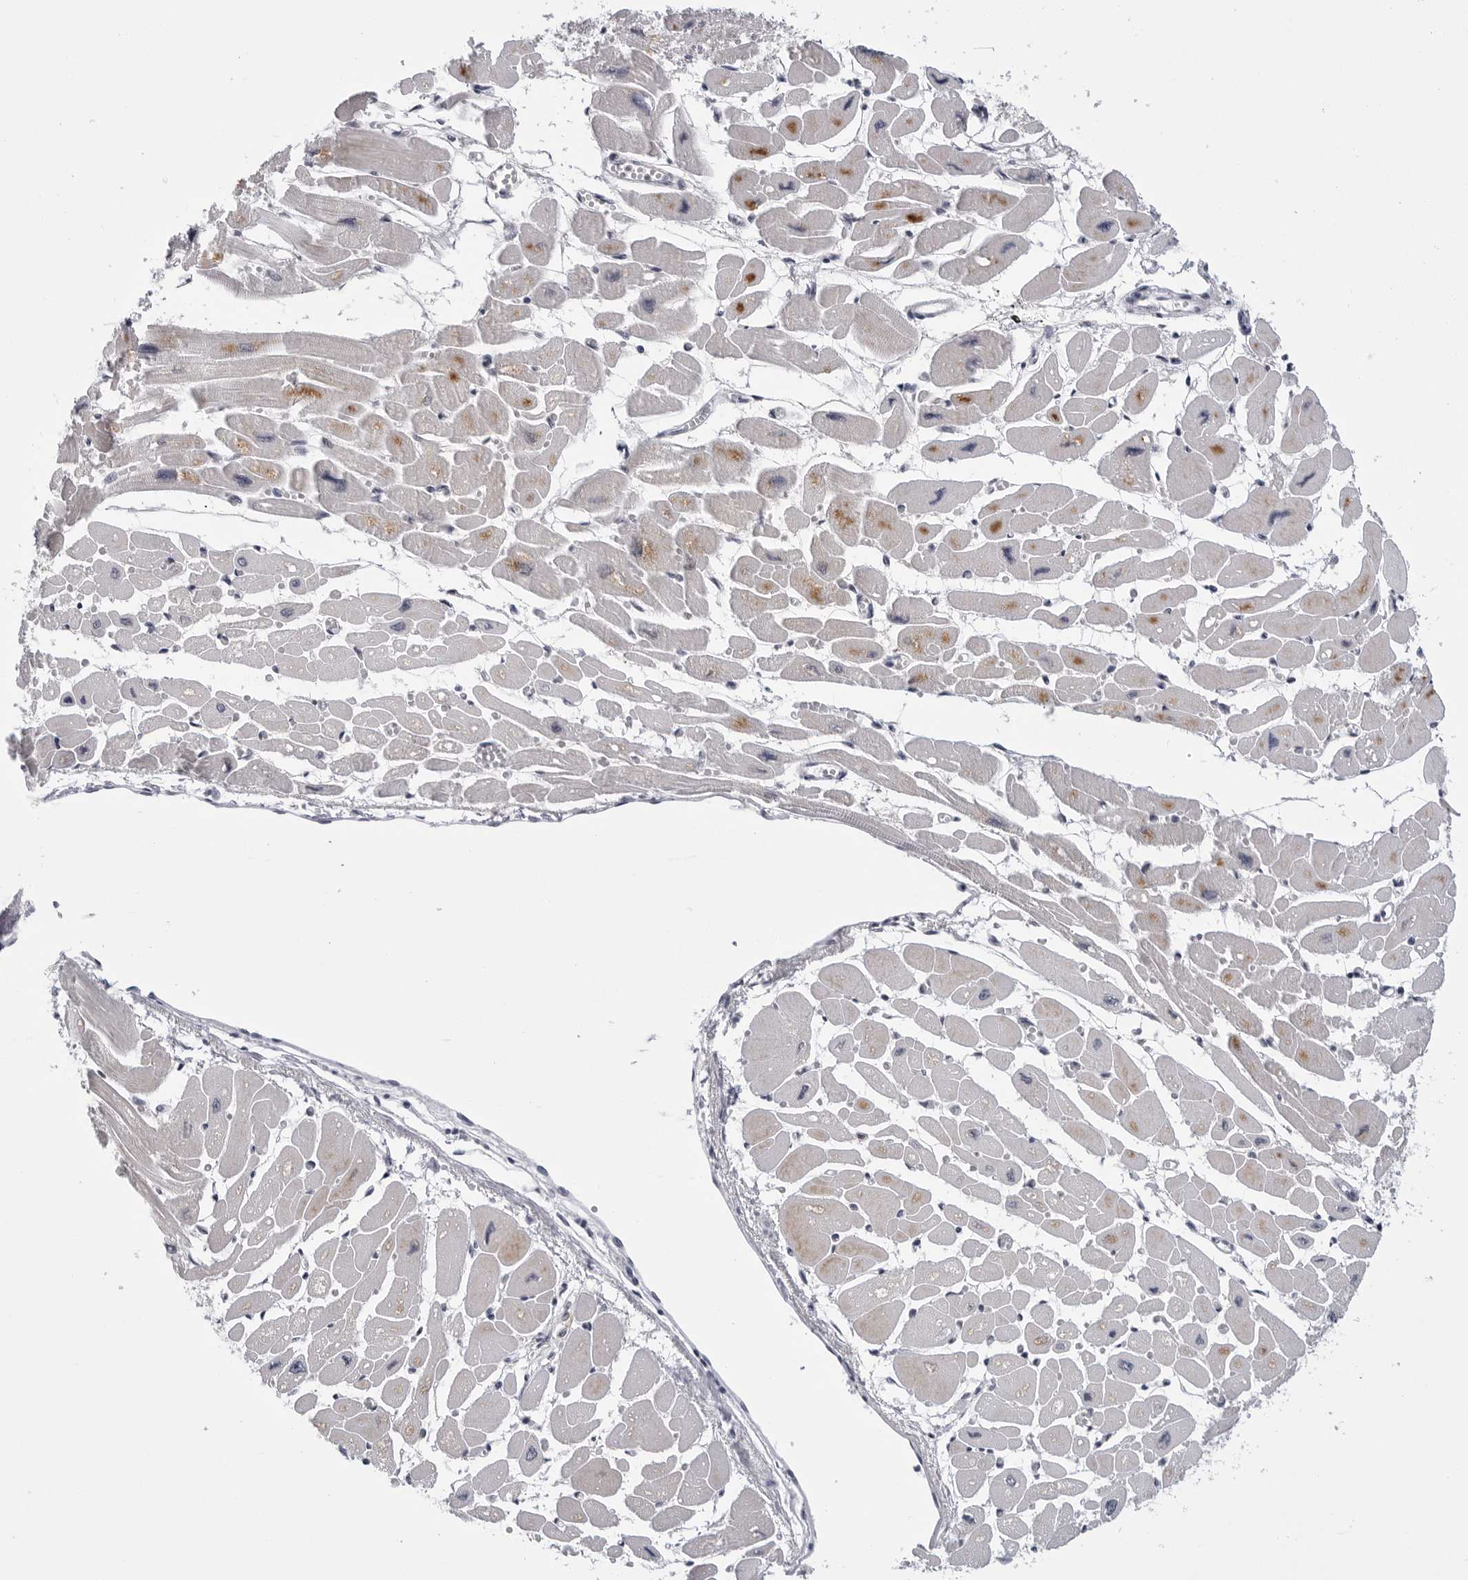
{"staining": {"intensity": "moderate", "quantity": "<25%", "location": "cytoplasmic/membranous"}, "tissue": "heart muscle", "cell_type": "Cardiomyocytes", "image_type": "normal", "snomed": [{"axis": "morphology", "description": "Normal tissue, NOS"}, {"axis": "topography", "description": "Heart"}], "caption": "This histopathology image shows normal heart muscle stained with IHC to label a protein in brown. The cytoplasmic/membranous of cardiomyocytes show moderate positivity for the protein. Nuclei are counter-stained blue.", "gene": "CDK20", "patient": {"sex": "female", "age": 54}}